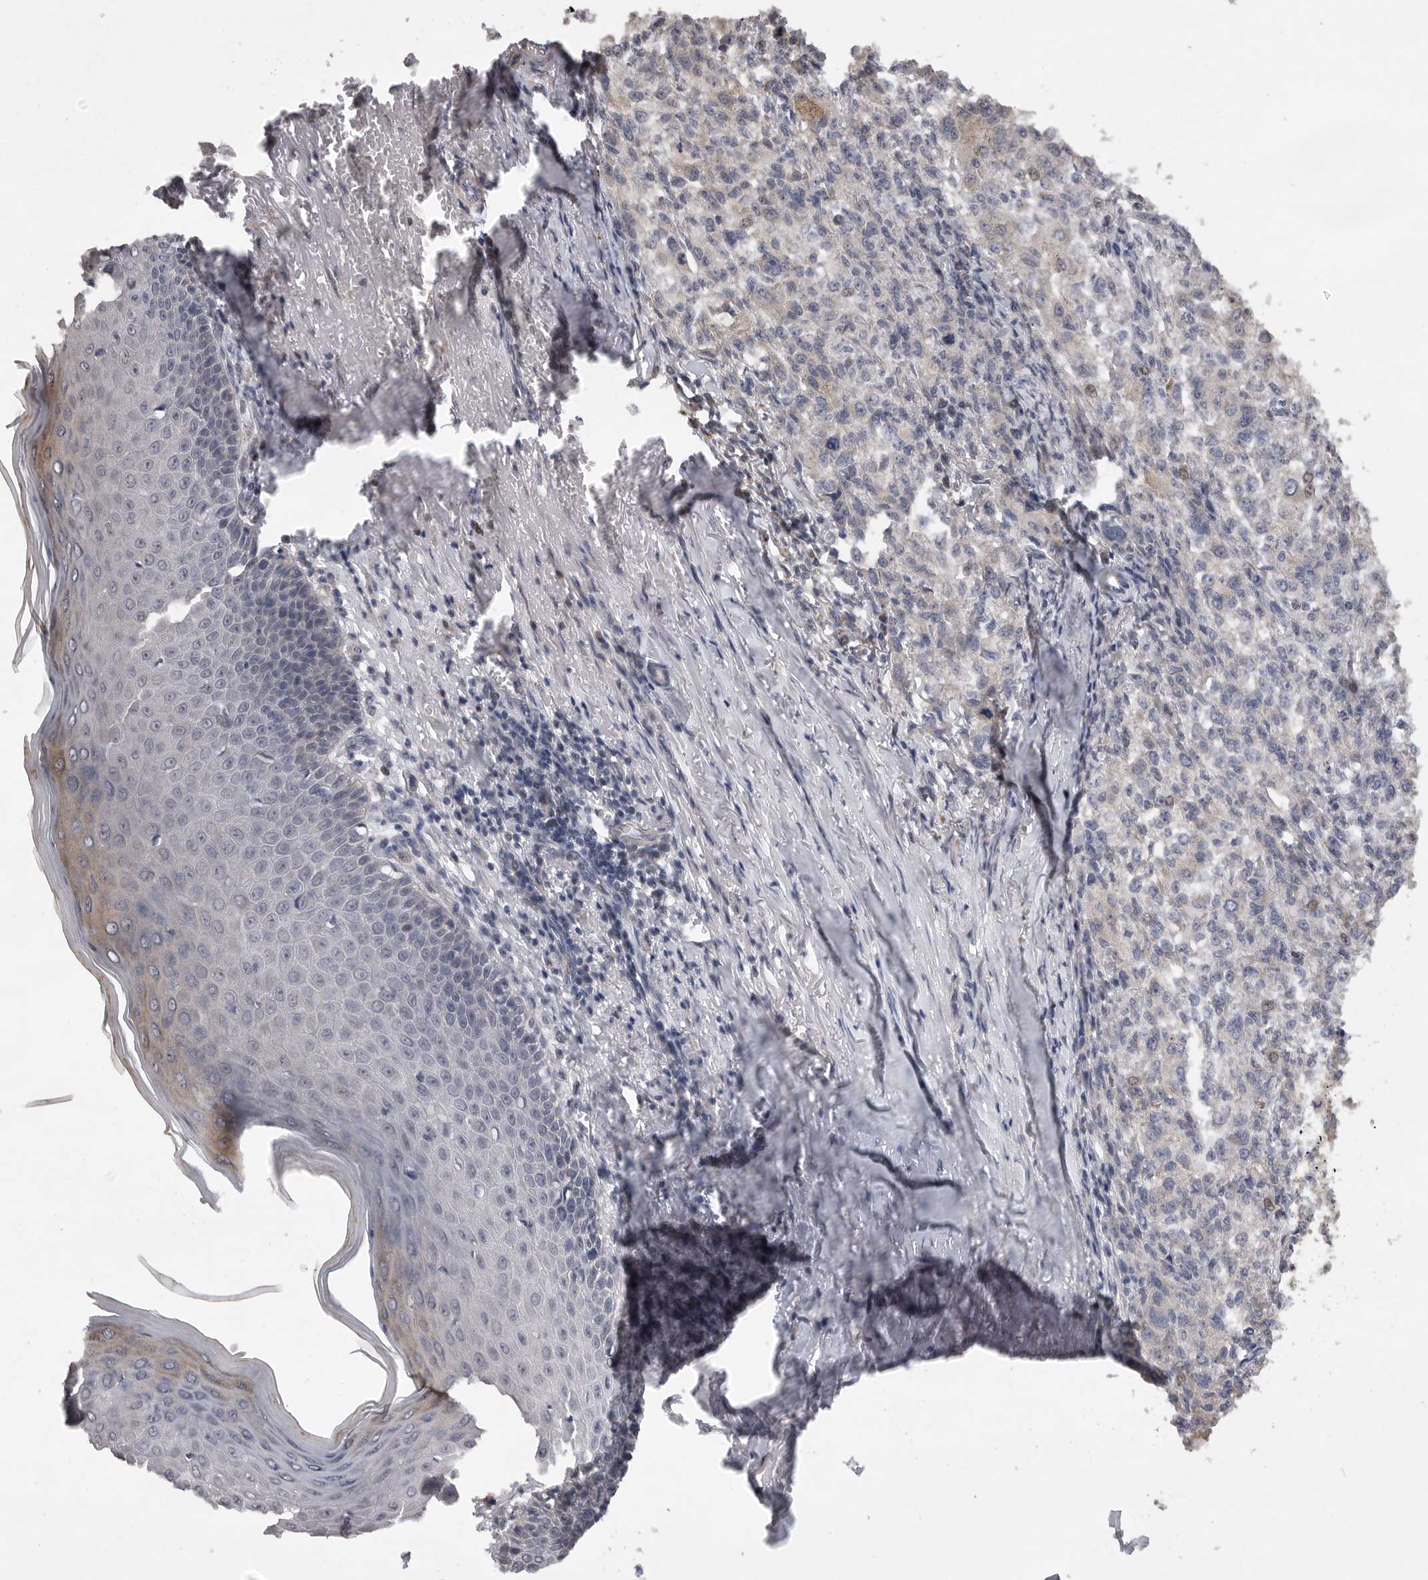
{"staining": {"intensity": "moderate", "quantity": "<25%", "location": "cytoplasmic/membranous"}, "tissue": "melanoma", "cell_type": "Tumor cells", "image_type": "cancer", "snomed": [{"axis": "morphology", "description": "Necrosis, NOS"}, {"axis": "morphology", "description": "Malignant melanoma, NOS"}, {"axis": "topography", "description": "Skin"}], "caption": "Immunohistochemistry of malignant melanoma shows low levels of moderate cytoplasmic/membranous expression in approximately <25% of tumor cells. Using DAB (brown) and hematoxylin (blue) stains, captured at high magnification using brightfield microscopy.", "gene": "EDEM3", "patient": {"sex": "female", "age": 87}}